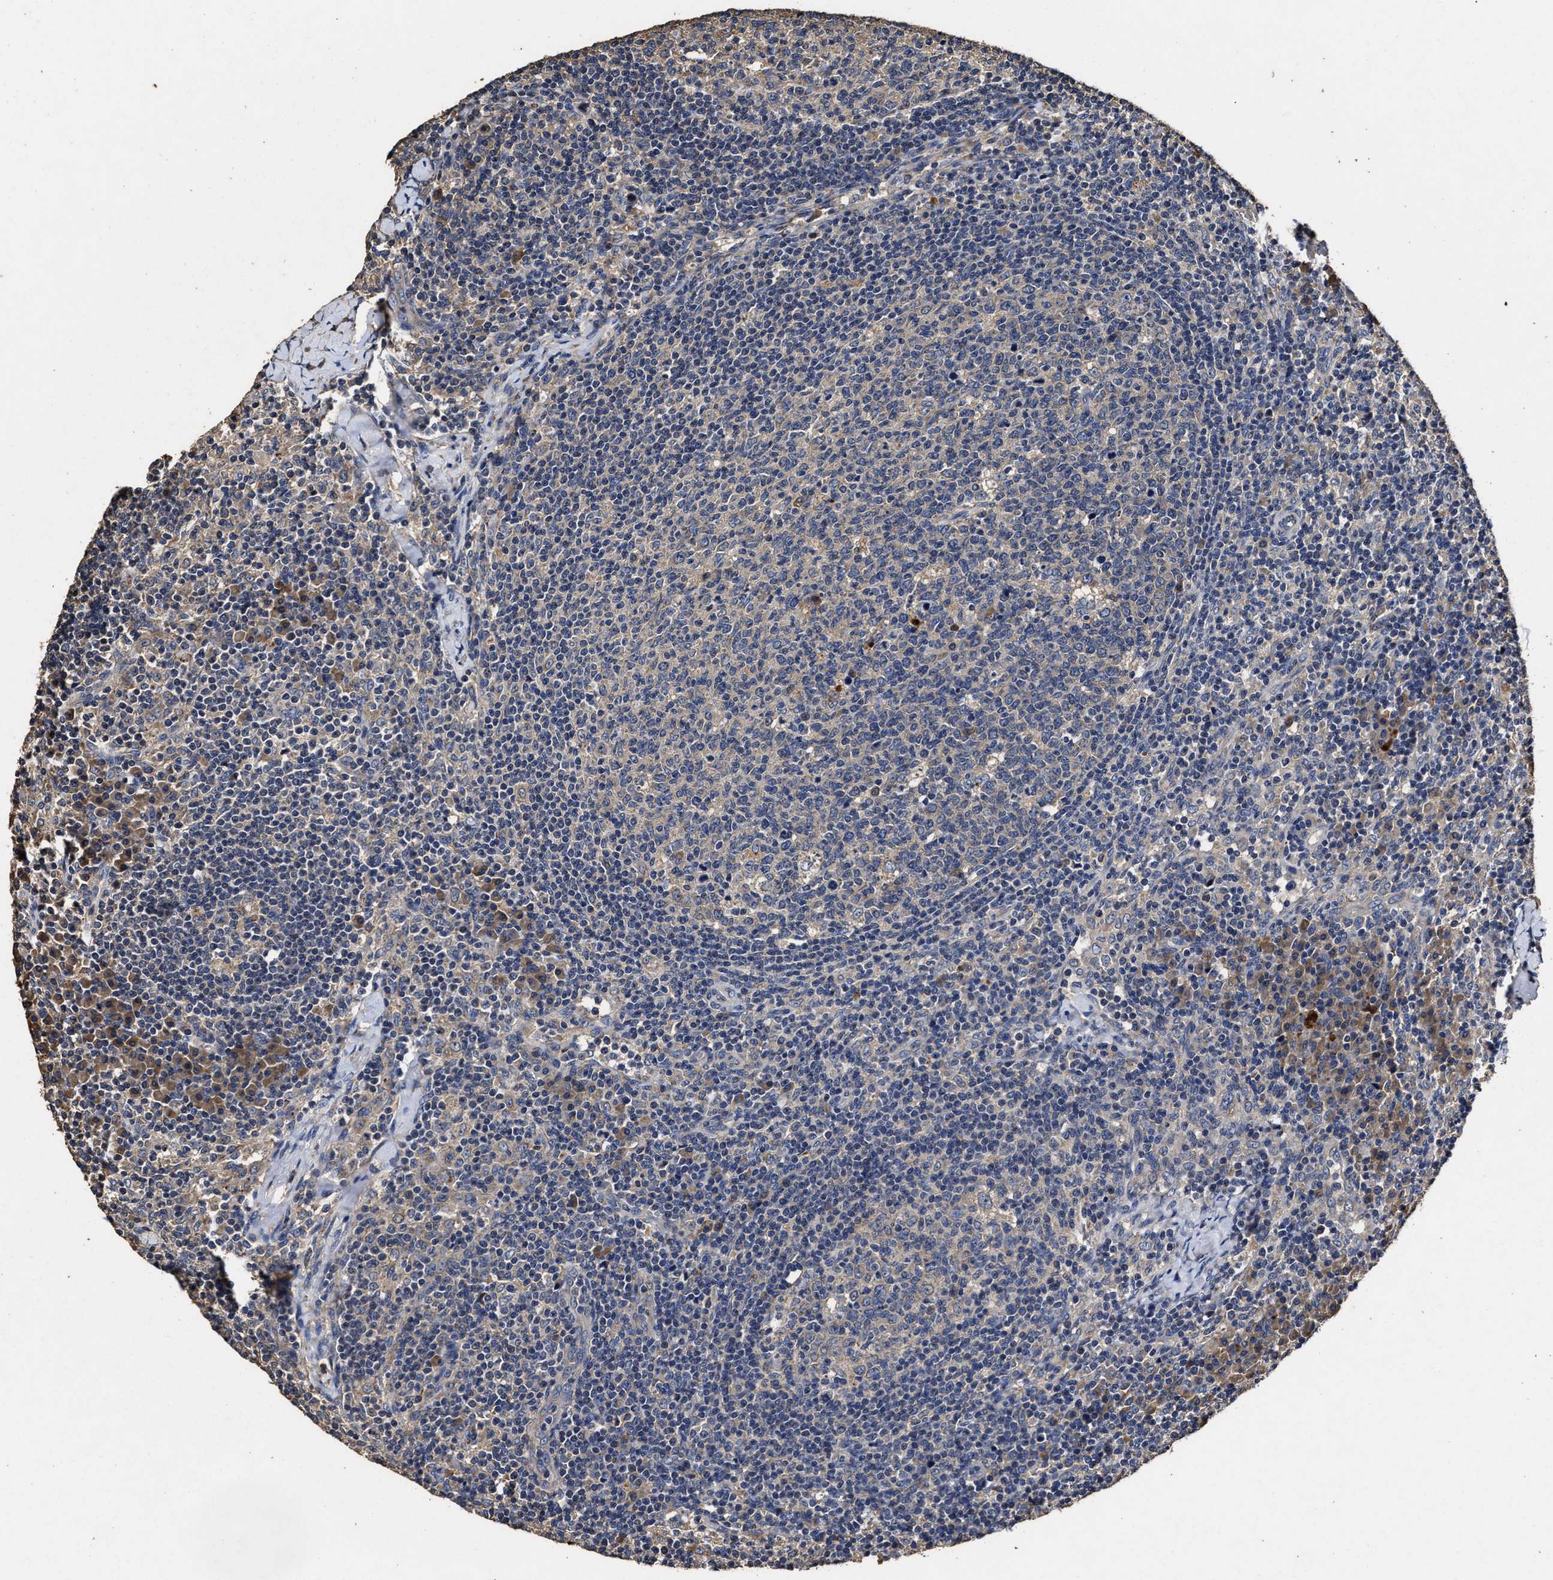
{"staining": {"intensity": "moderate", "quantity": "<25%", "location": "cytoplasmic/membranous"}, "tissue": "lymph node", "cell_type": "Germinal center cells", "image_type": "normal", "snomed": [{"axis": "morphology", "description": "Normal tissue, NOS"}, {"axis": "morphology", "description": "Inflammation, NOS"}, {"axis": "topography", "description": "Lymph node"}], "caption": "Protein positivity by IHC displays moderate cytoplasmic/membranous staining in approximately <25% of germinal center cells in benign lymph node.", "gene": "PPM1K", "patient": {"sex": "male", "age": 55}}